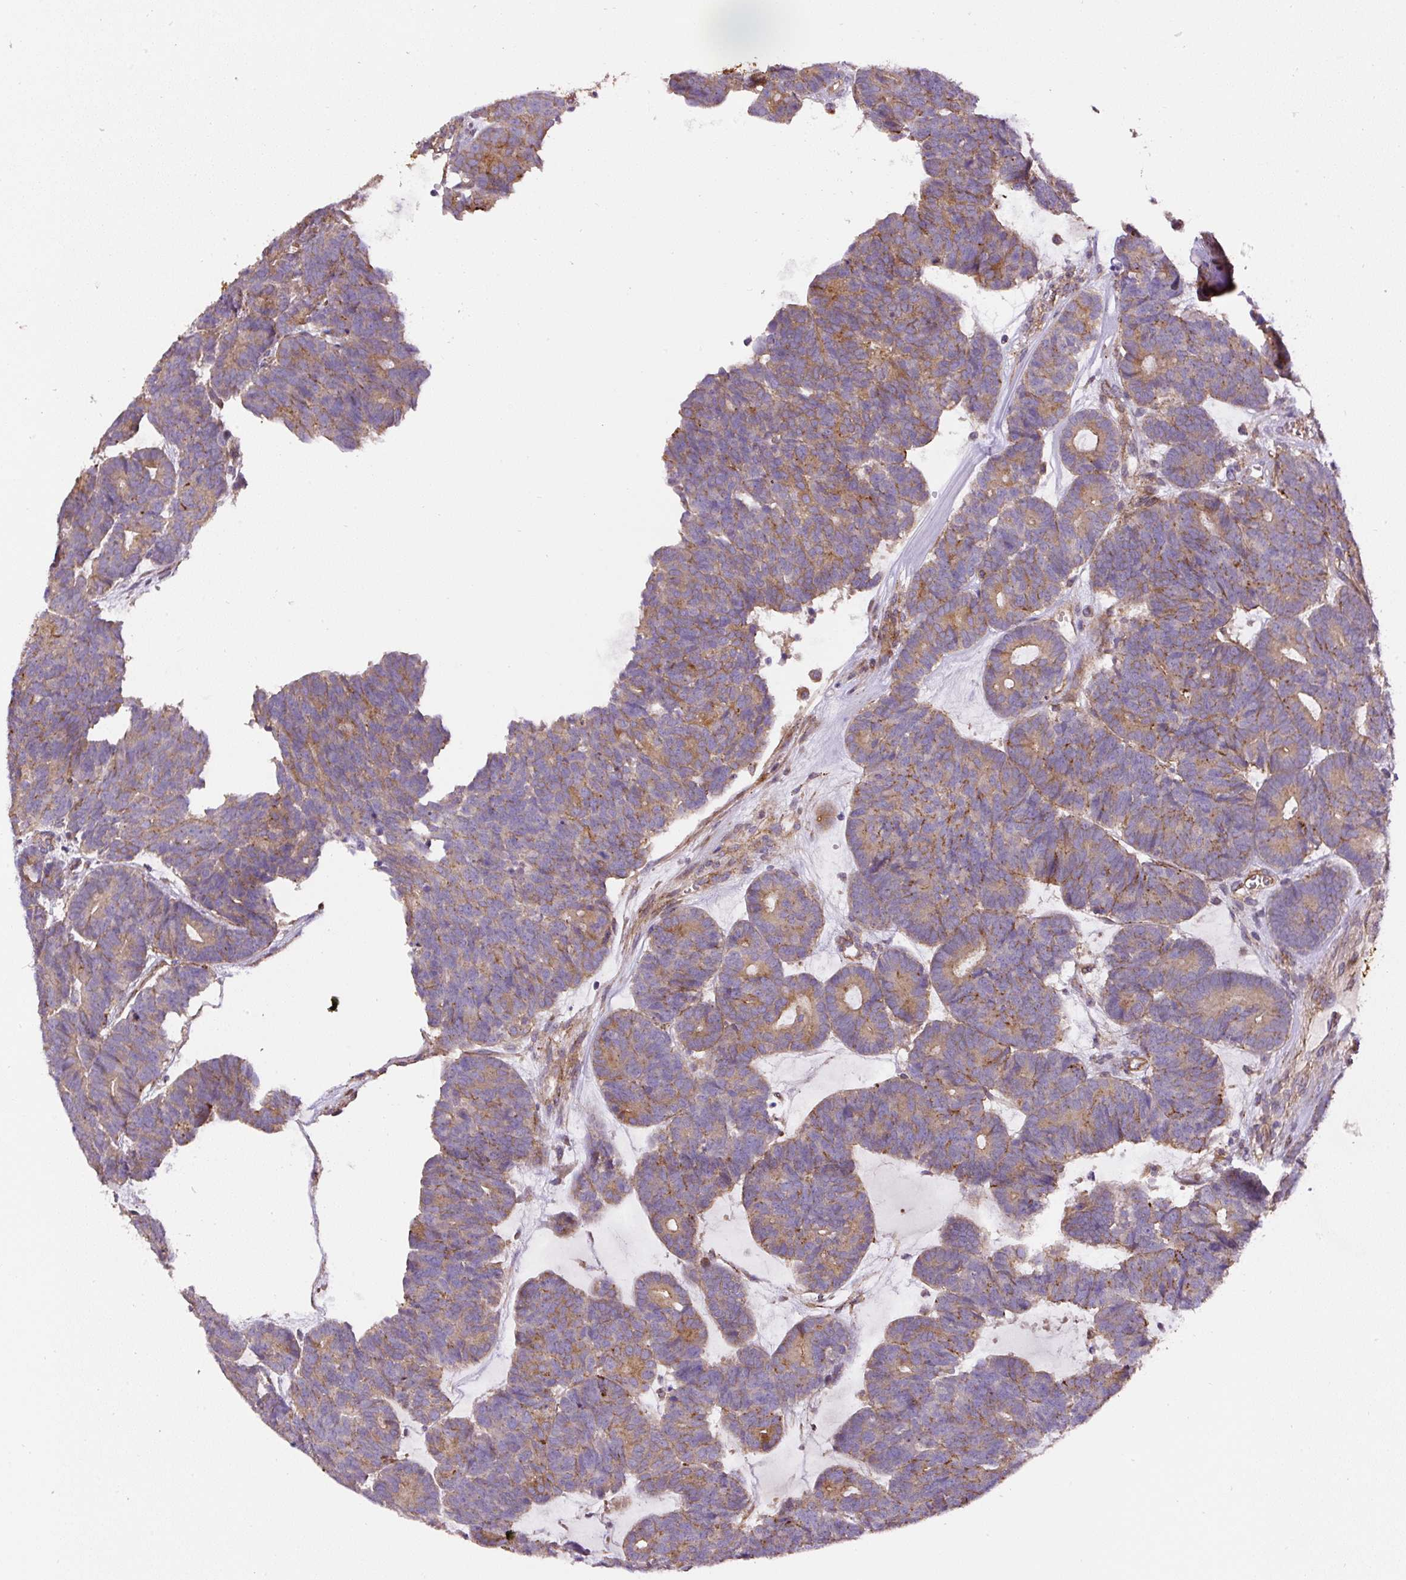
{"staining": {"intensity": "moderate", "quantity": "25%-75%", "location": "cytoplasmic/membranous"}, "tissue": "head and neck cancer", "cell_type": "Tumor cells", "image_type": "cancer", "snomed": [{"axis": "morphology", "description": "Adenocarcinoma, NOS"}, {"axis": "topography", "description": "Head-Neck"}], "caption": "Immunohistochemical staining of adenocarcinoma (head and neck) displays moderate cytoplasmic/membranous protein positivity in about 25%-75% of tumor cells.", "gene": "RNF170", "patient": {"sex": "female", "age": 81}}